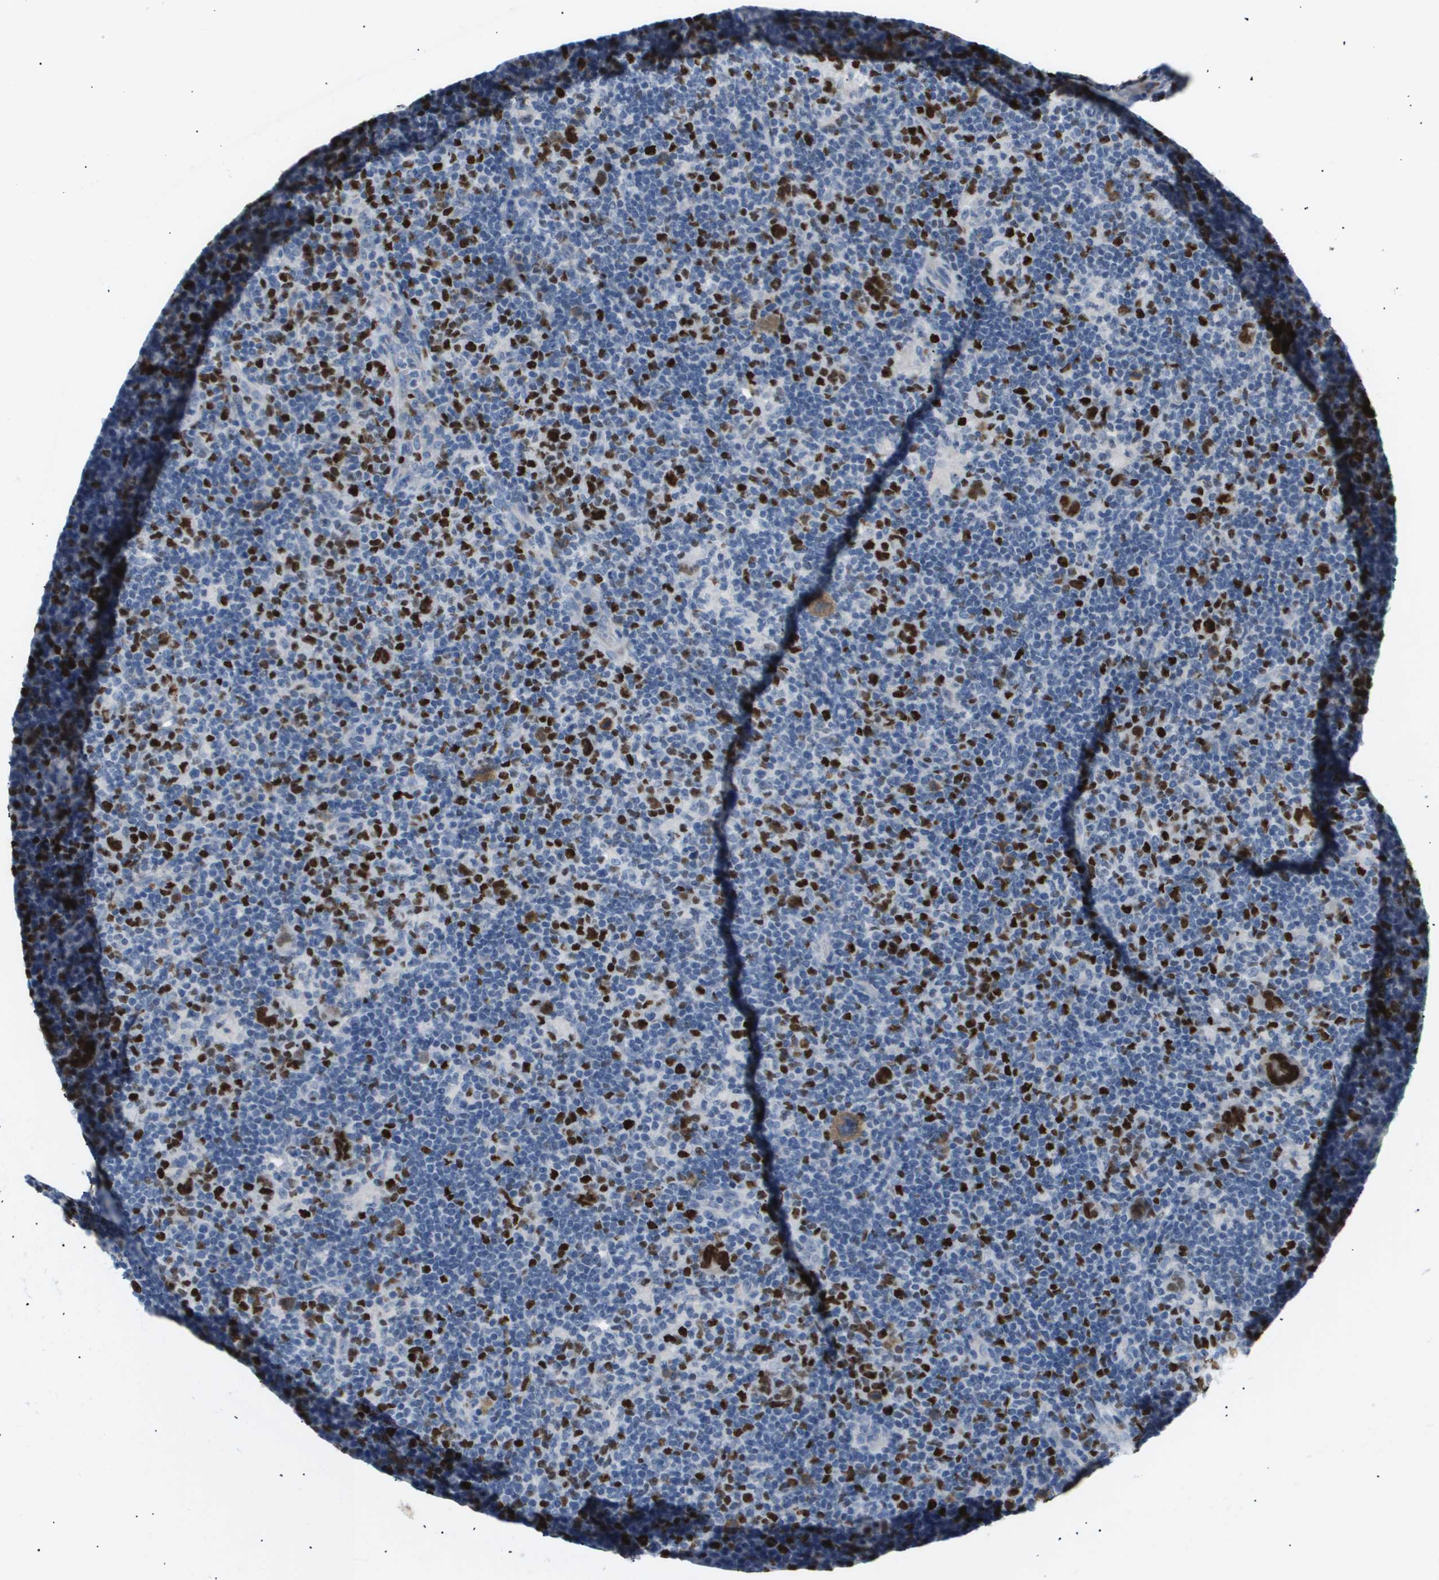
{"staining": {"intensity": "strong", "quantity": ">75%", "location": "nuclear"}, "tissue": "lymphoma", "cell_type": "Tumor cells", "image_type": "cancer", "snomed": [{"axis": "morphology", "description": "Hodgkin's disease, NOS"}, {"axis": "topography", "description": "Lymph node"}], "caption": "Lymphoma stained for a protein reveals strong nuclear positivity in tumor cells. Nuclei are stained in blue.", "gene": "ANAPC2", "patient": {"sex": "female", "age": 57}}